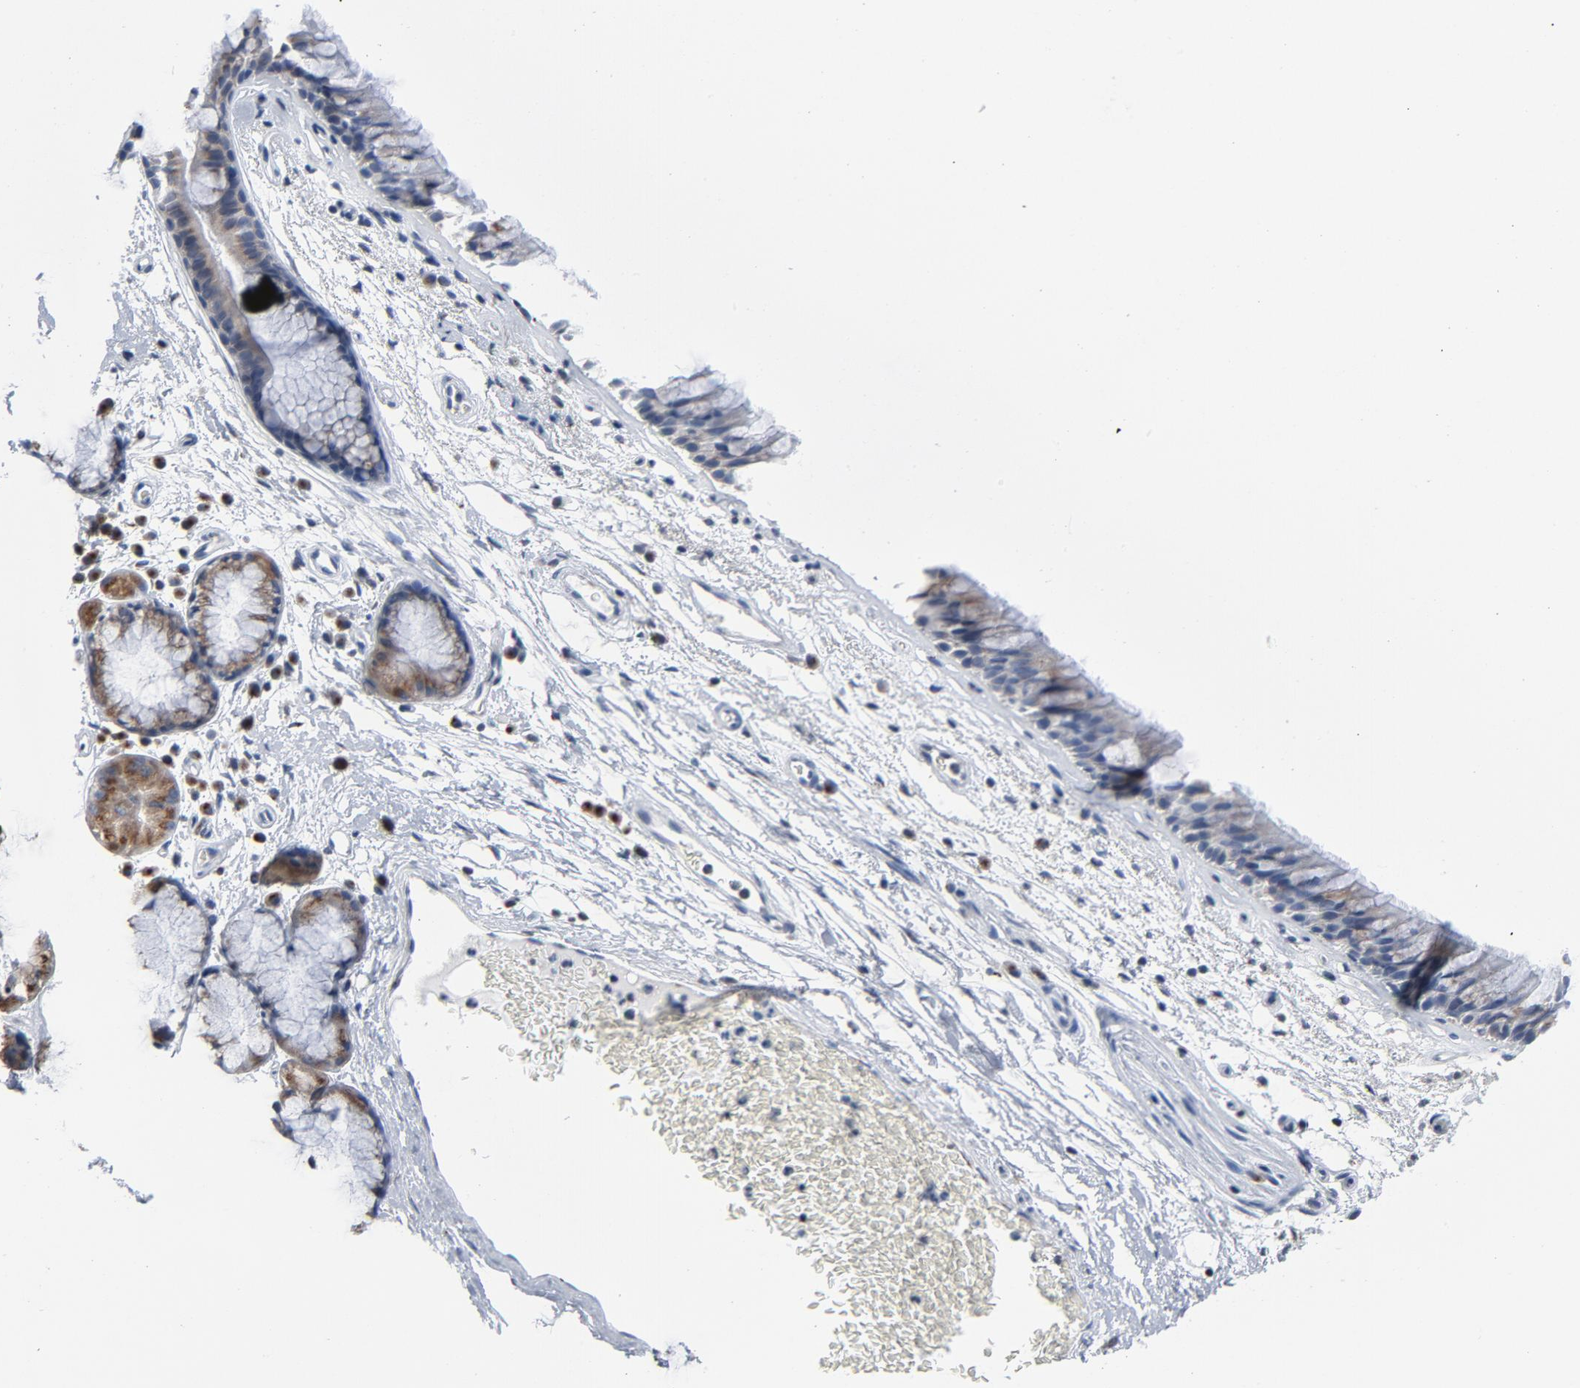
{"staining": {"intensity": "moderate", "quantity": "<25%", "location": "cytoplasmic/membranous"}, "tissue": "bronchus", "cell_type": "Respiratory epithelial cells", "image_type": "normal", "snomed": [{"axis": "morphology", "description": "Normal tissue, NOS"}, {"axis": "morphology", "description": "Adenocarcinoma, NOS"}, {"axis": "topography", "description": "Bronchus"}, {"axis": "topography", "description": "Lung"}], "caption": "Moderate cytoplasmic/membranous expression for a protein is present in about <25% of respiratory epithelial cells of benign bronchus using immunohistochemistry.", "gene": "YIPF6", "patient": {"sex": "female", "age": 54}}